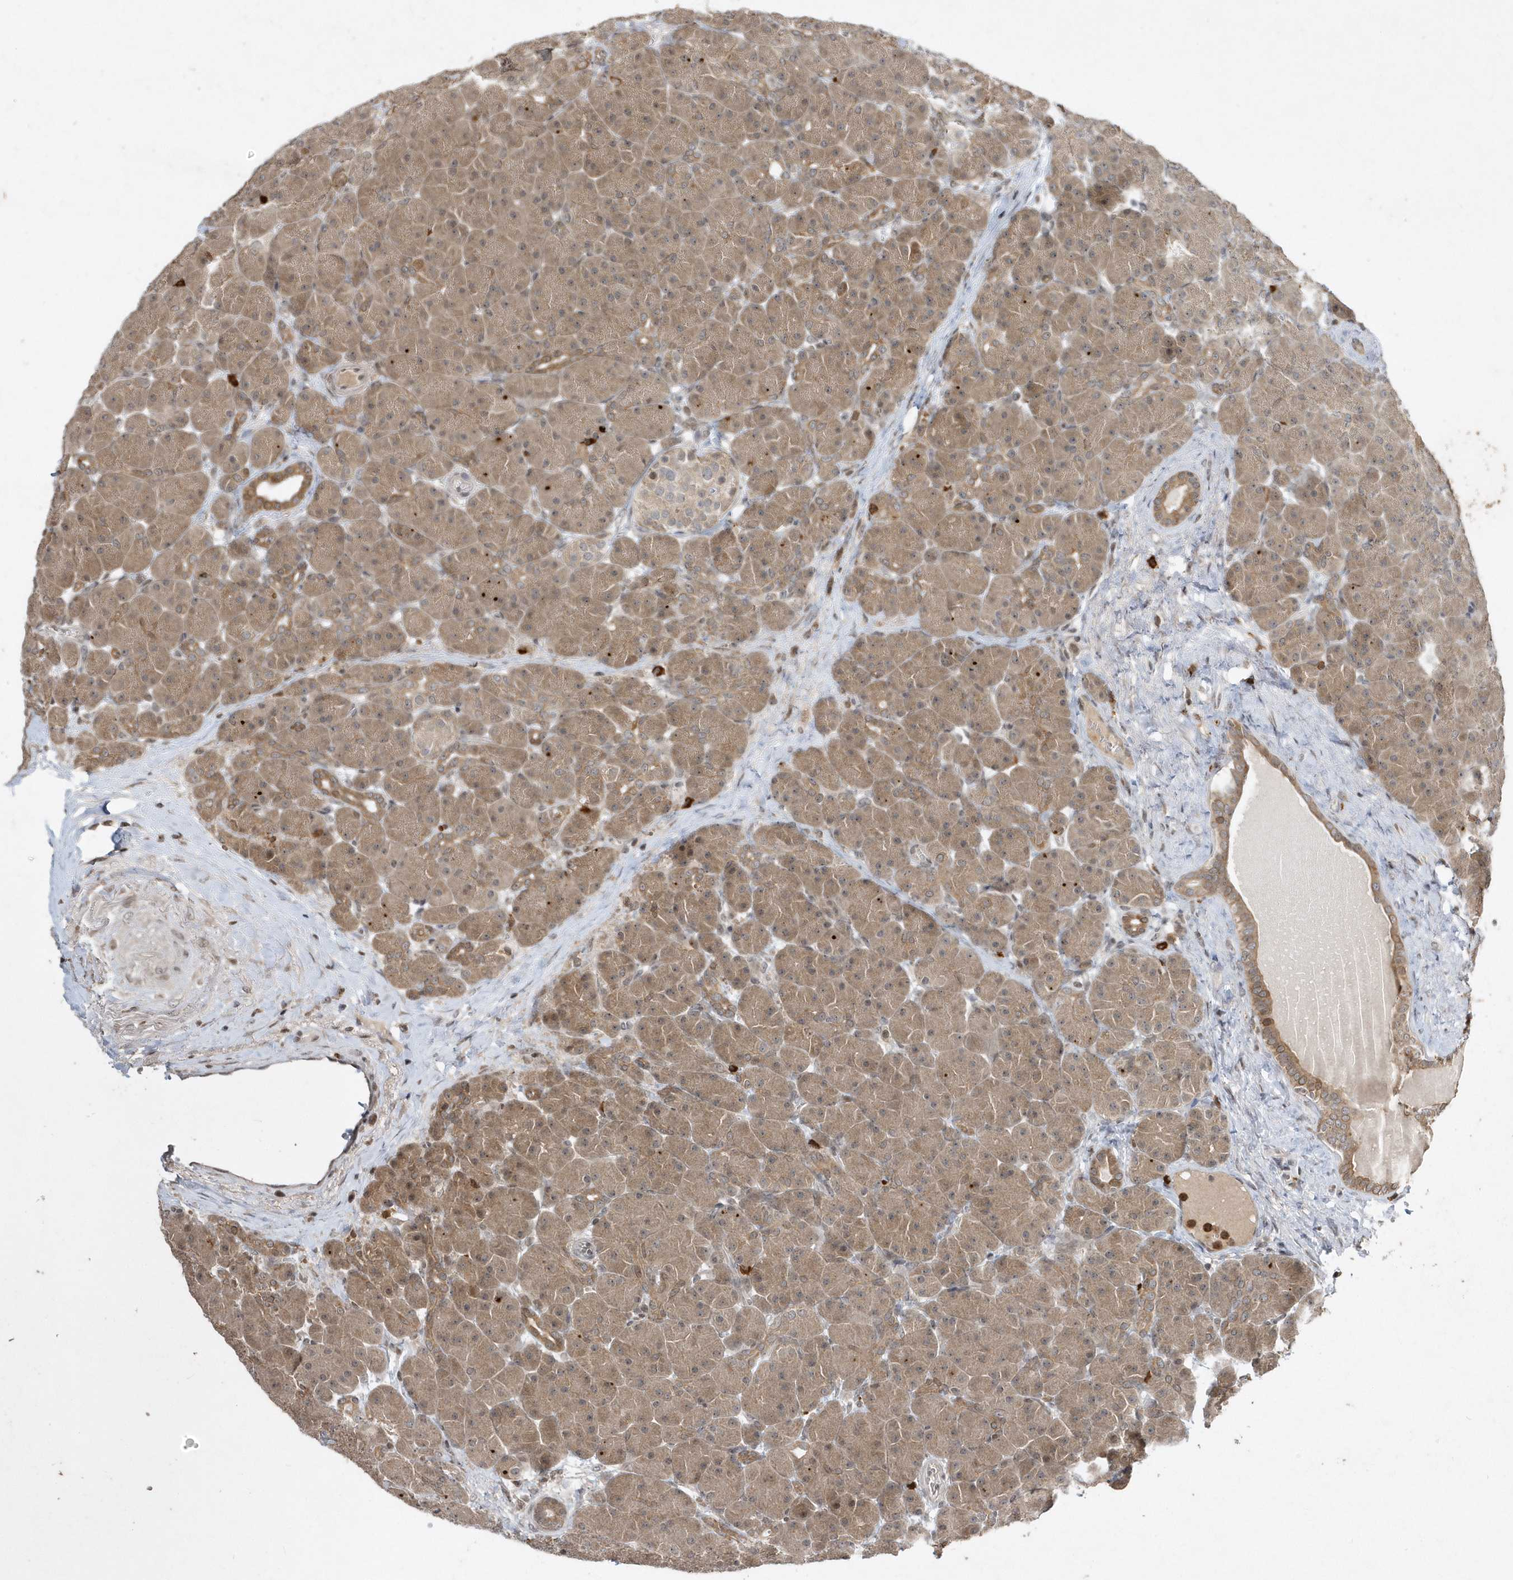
{"staining": {"intensity": "moderate", "quantity": ">75%", "location": "cytoplasmic/membranous"}, "tissue": "pancreas", "cell_type": "Exocrine glandular cells", "image_type": "normal", "snomed": [{"axis": "morphology", "description": "Normal tissue, NOS"}, {"axis": "topography", "description": "Pancreas"}], "caption": "Protein staining of unremarkable pancreas demonstrates moderate cytoplasmic/membranous positivity in approximately >75% of exocrine glandular cells.", "gene": "EIF2B1", "patient": {"sex": "male", "age": 66}}